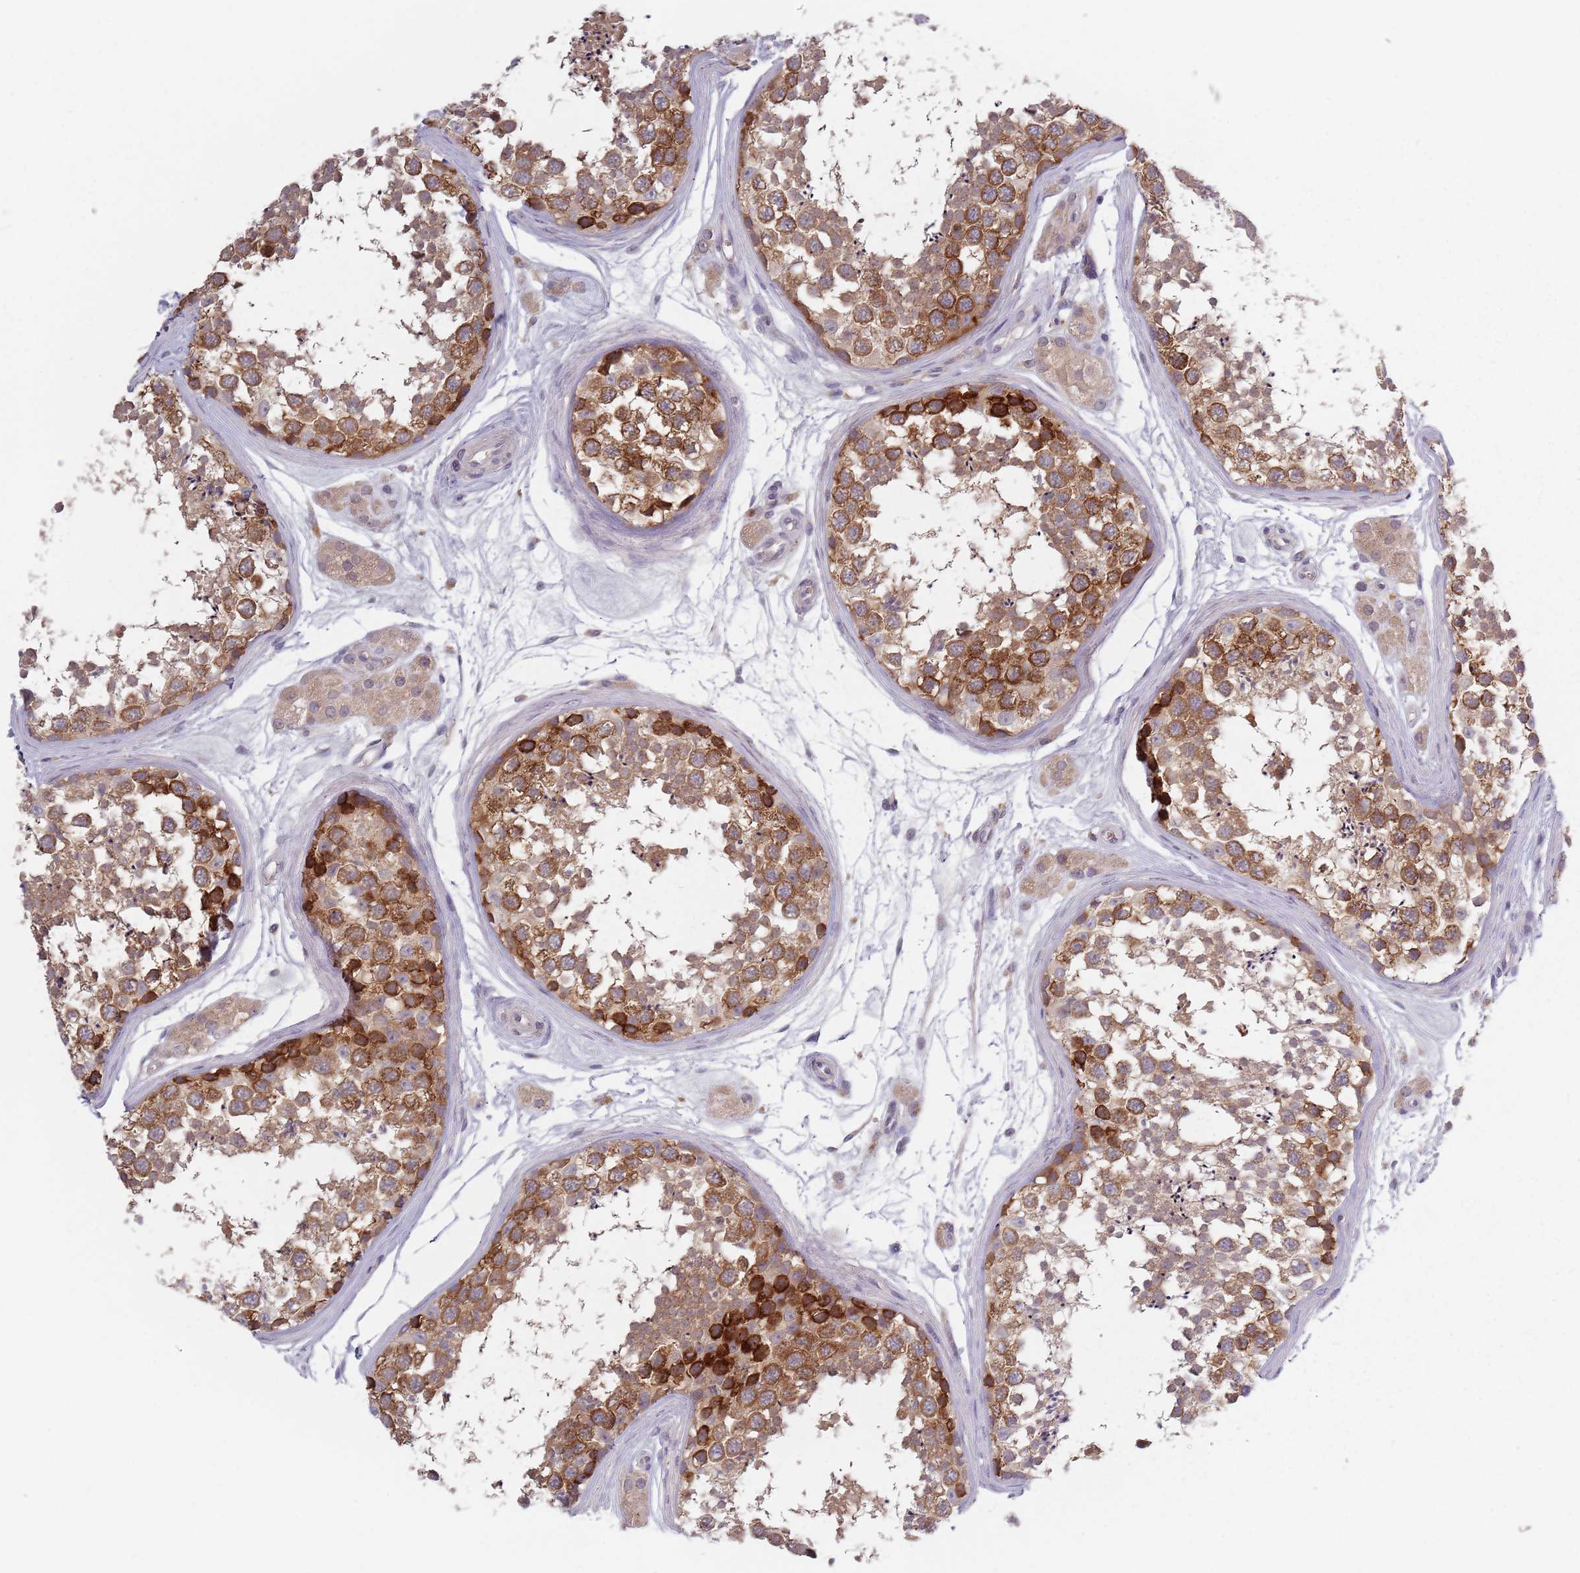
{"staining": {"intensity": "strong", "quantity": "25%-75%", "location": "cytoplasmic/membranous"}, "tissue": "testis", "cell_type": "Cells in seminiferous ducts", "image_type": "normal", "snomed": [{"axis": "morphology", "description": "Normal tissue, NOS"}, {"axis": "topography", "description": "Testis"}], "caption": "High-magnification brightfield microscopy of benign testis stained with DAB (brown) and counterstained with hematoxylin (blue). cells in seminiferous ducts exhibit strong cytoplasmic/membranous expression is identified in approximately25%-75% of cells.", "gene": "ASB13", "patient": {"sex": "male", "age": 56}}